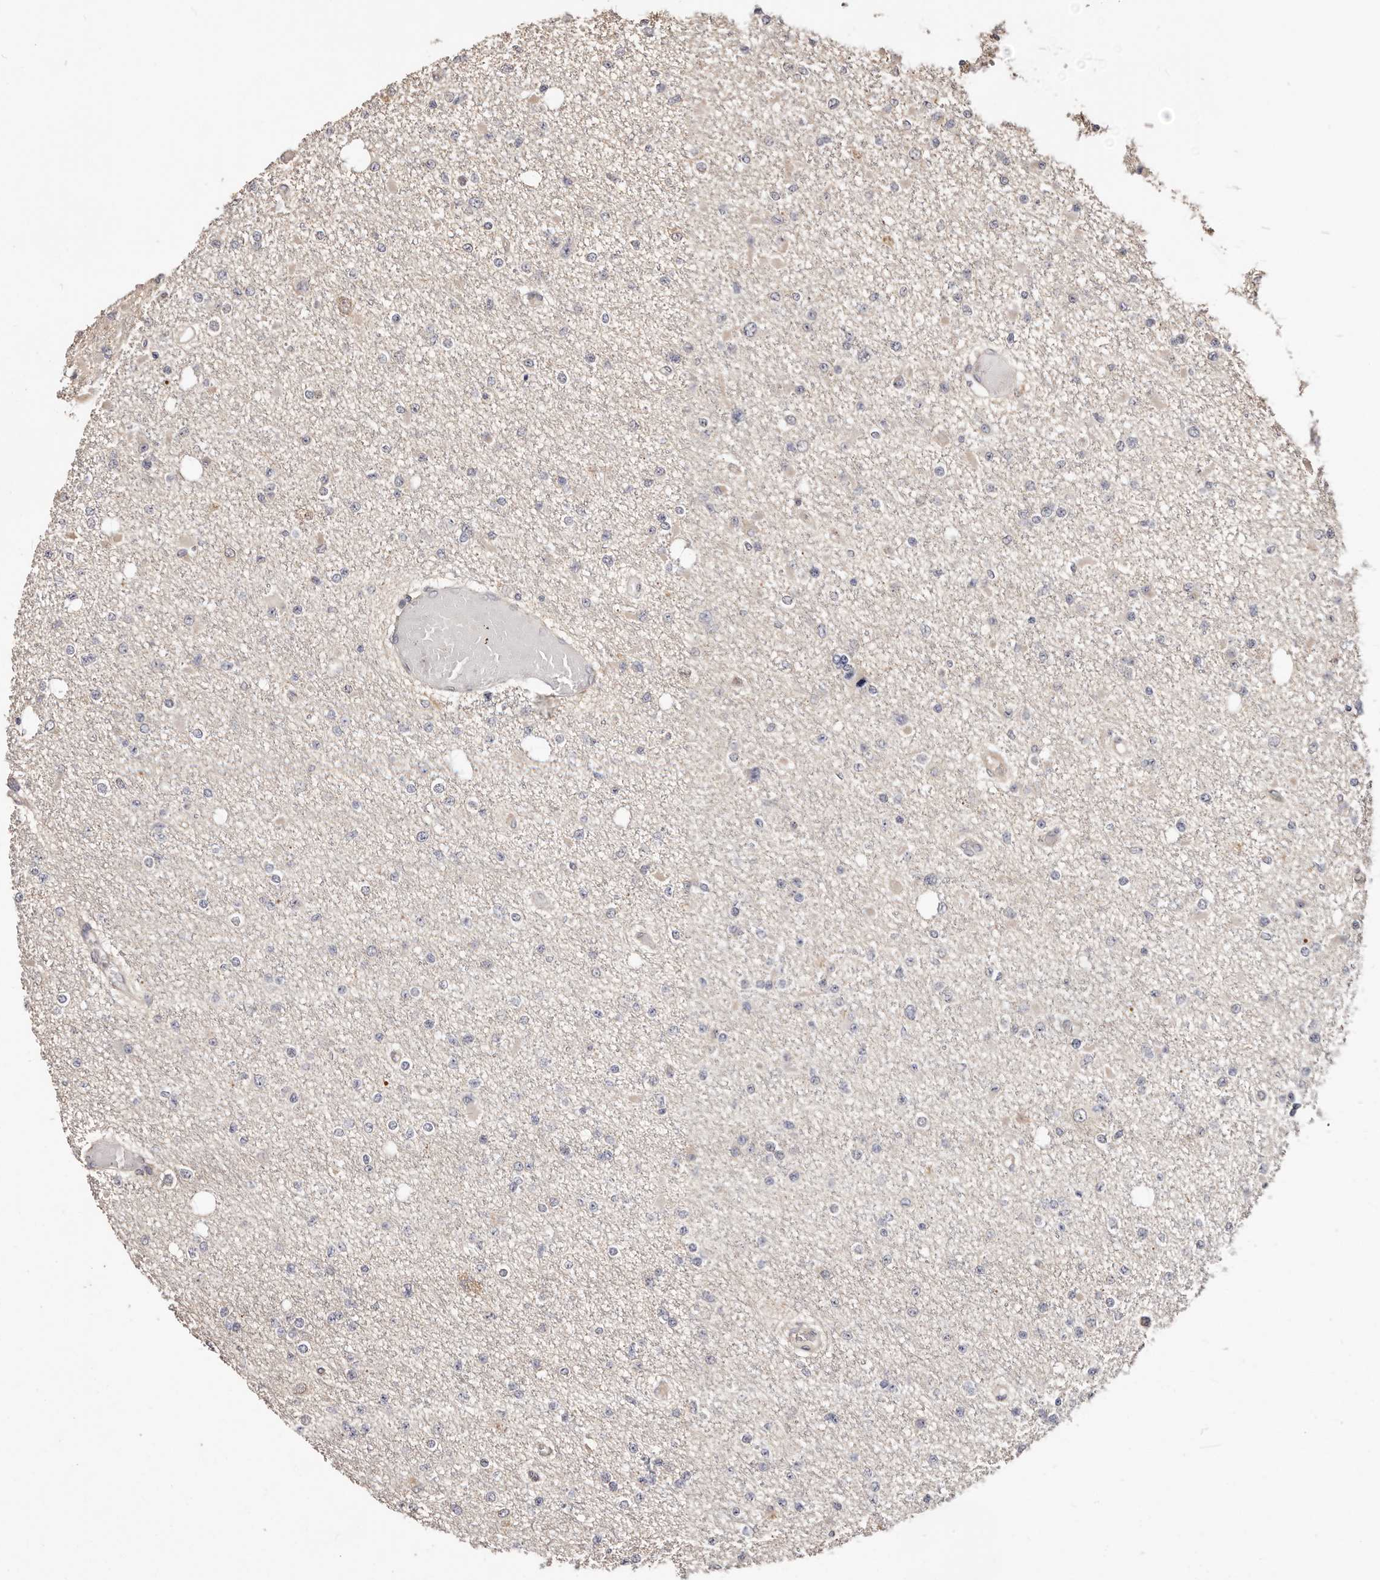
{"staining": {"intensity": "negative", "quantity": "none", "location": "none"}, "tissue": "glioma", "cell_type": "Tumor cells", "image_type": "cancer", "snomed": [{"axis": "morphology", "description": "Glioma, malignant, Low grade"}, {"axis": "topography", "description": "Brain"}], "caption": "Malignant low-grade glioma was stained to show a protein in brown. There is no significant staining in tumor cells.", "gene": "TRIP13", "patient": {"sex": "female", "age": 22}}